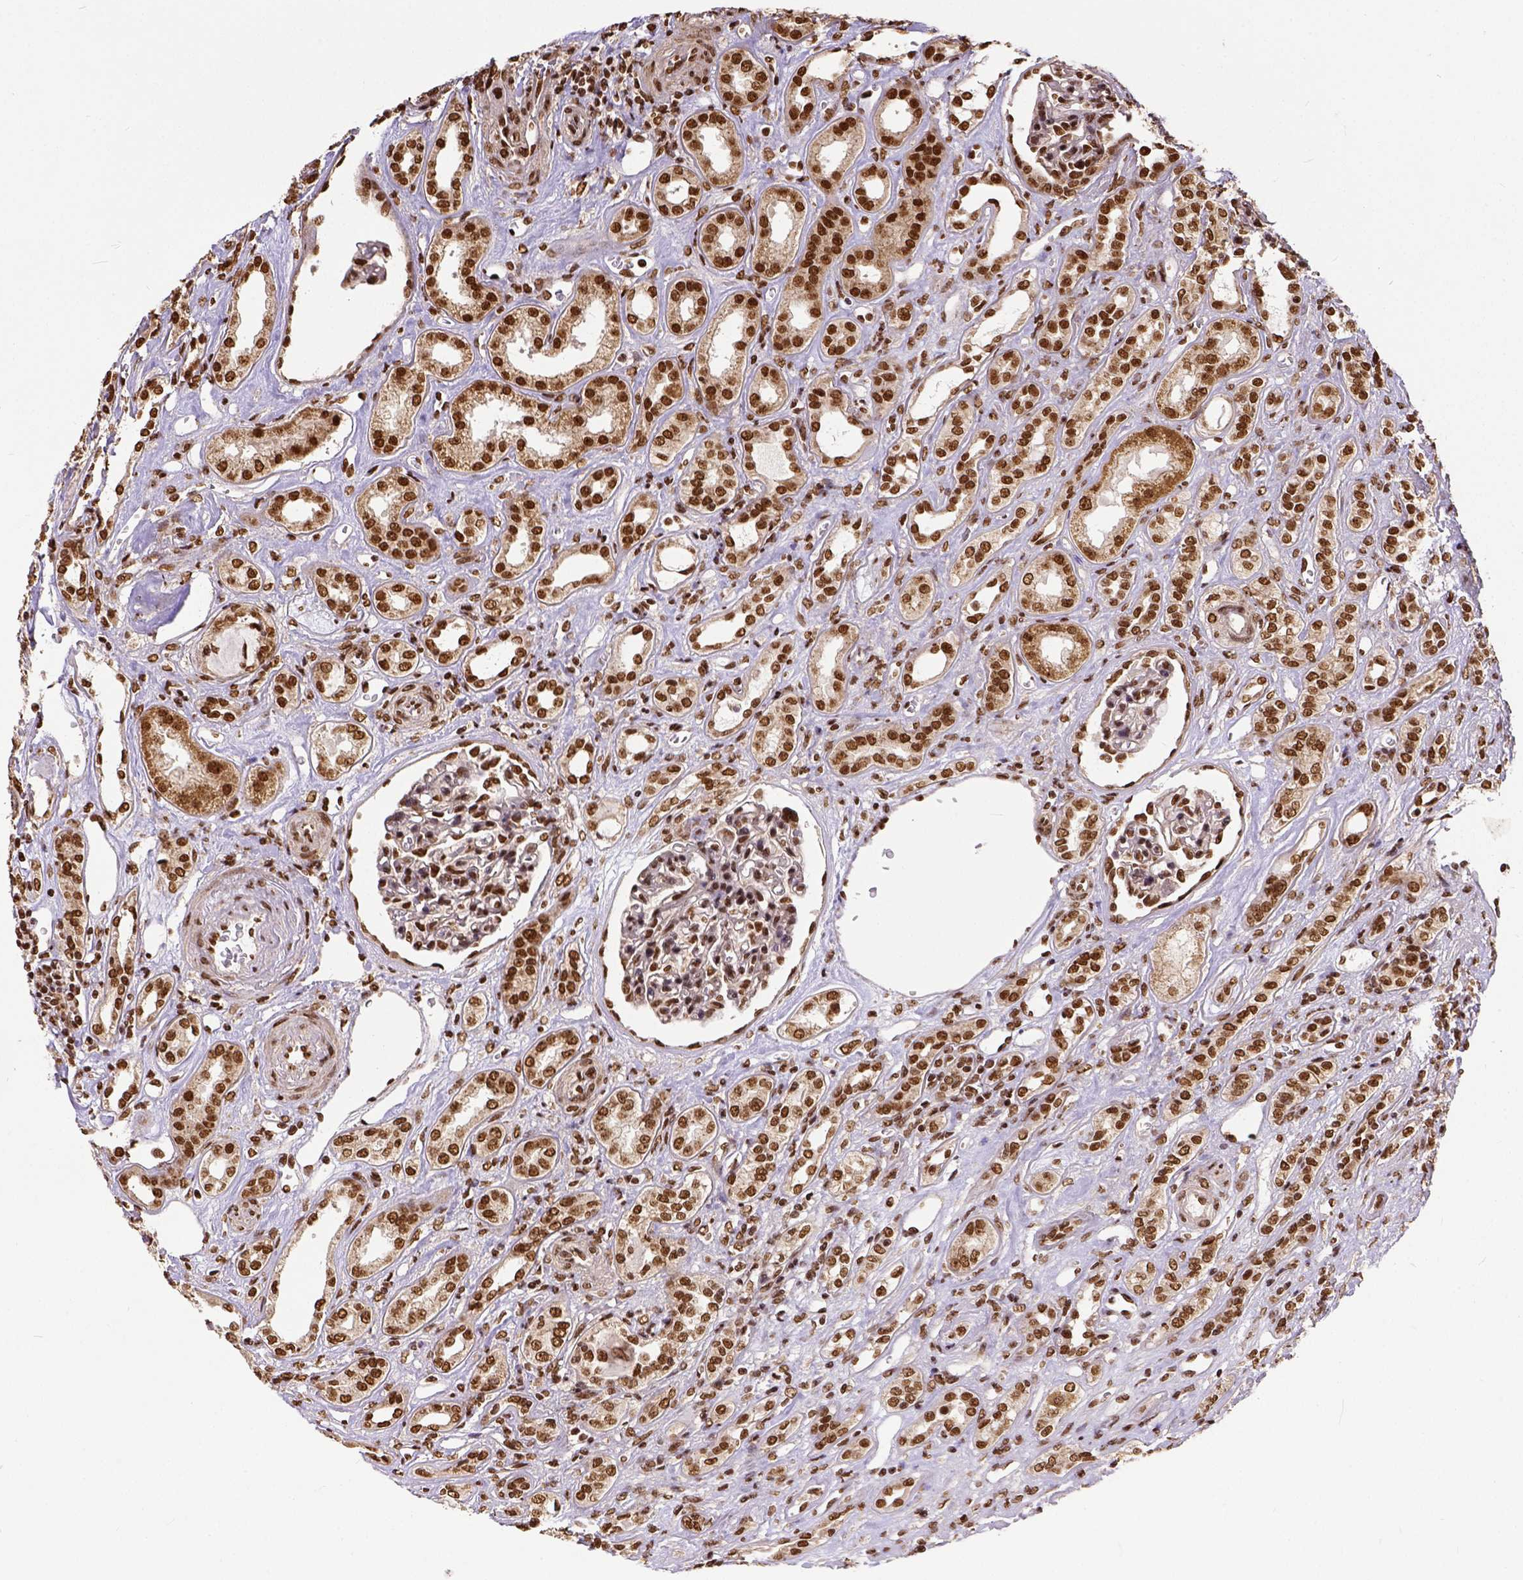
{"staining": {"intensity": "strong", "quantity": ">75%", "location": "nuclear"}, "tissue": "renal cancer", "cell_type": "Tumor cells", "image_type": "cancer", "snomed": [{"axis": "morphology", "description": "Adenocarcinoma, NOS"}, {"axis": "topography", "description": "Kidney"}], "caption": "A photomicrograph showing strong nuclear staining in approximately >75% of tumor cells in renal cancer (adenocarcinoma), as visualized by brown immunohistochemical staining.", "gene": "NACC1", "patient": {"sex": "male", "age": 63}}